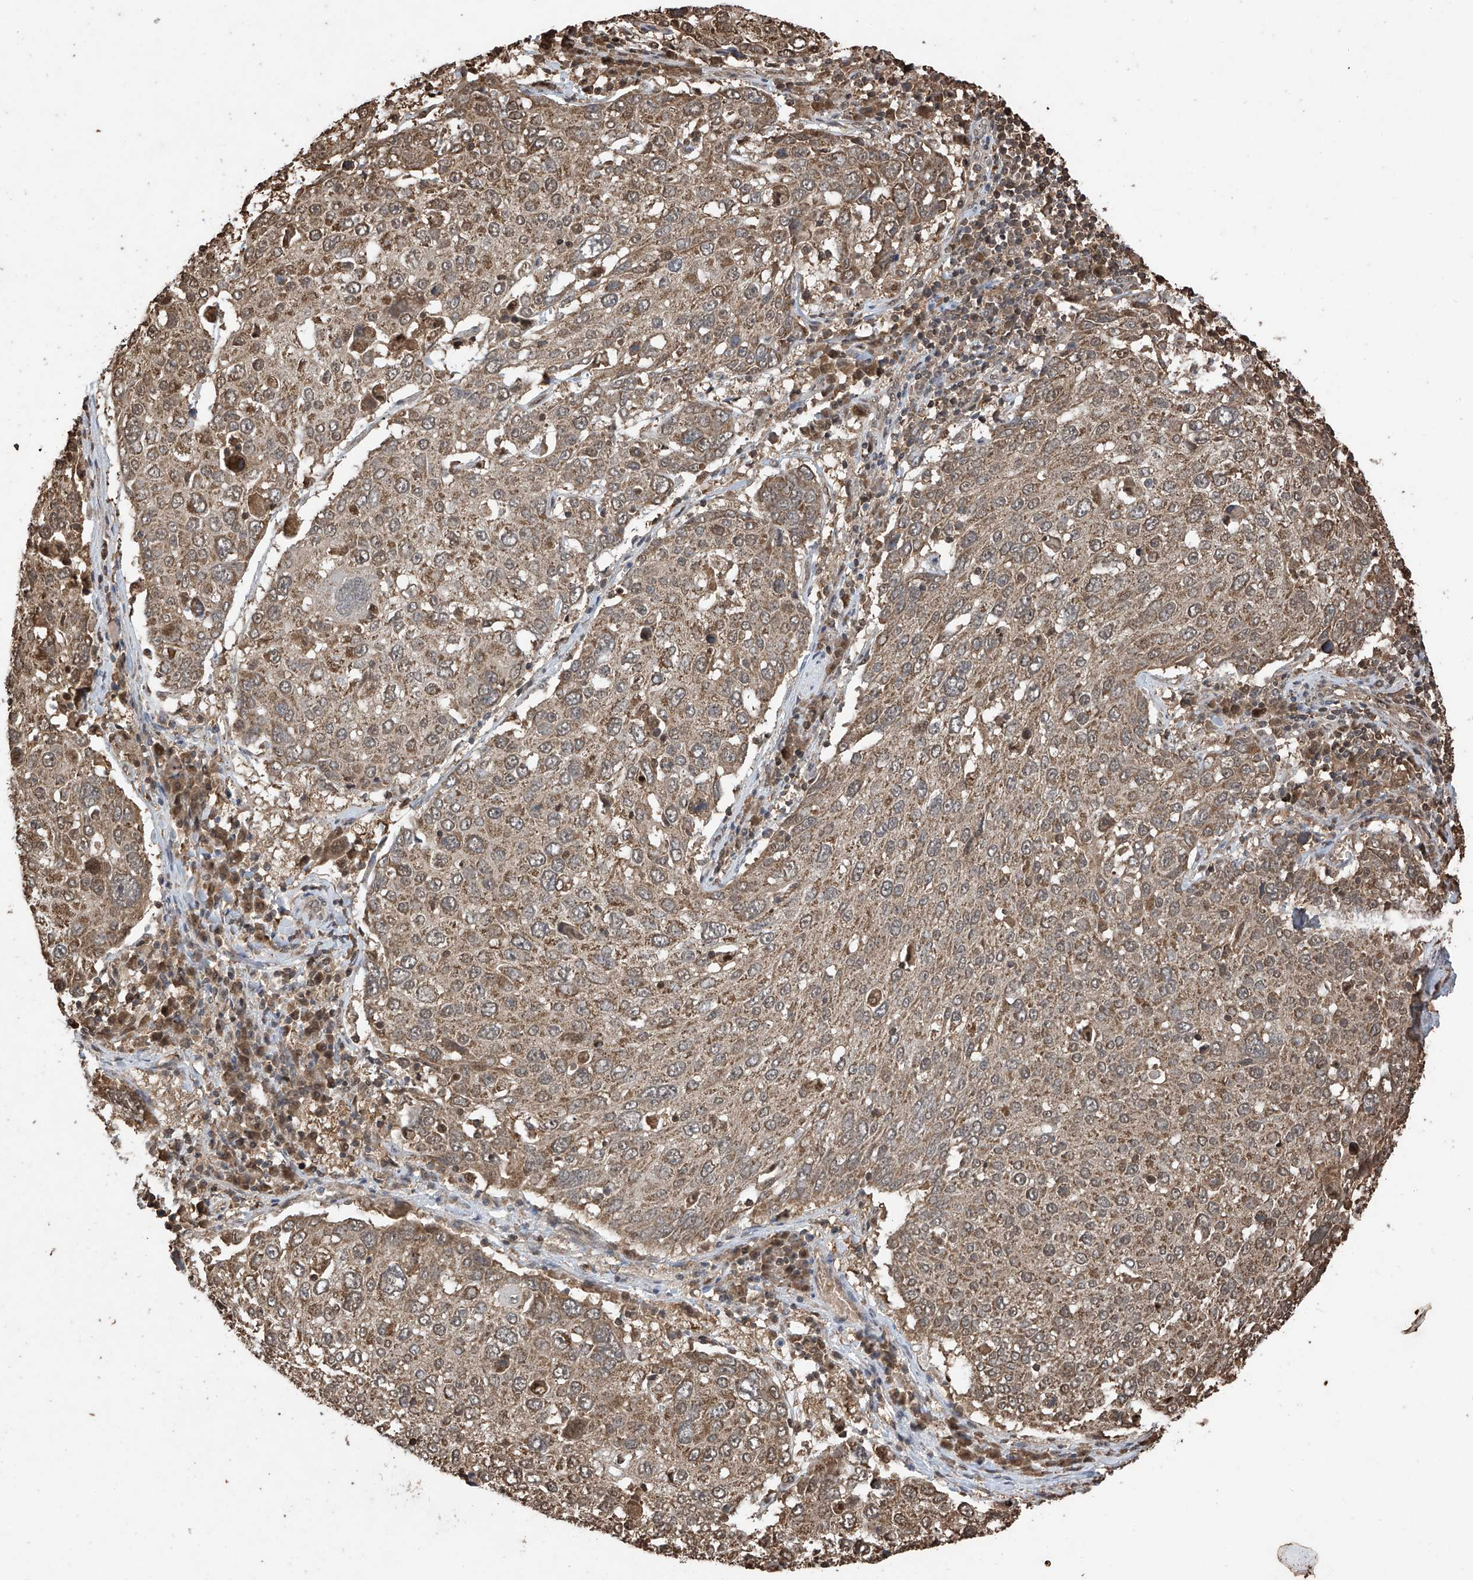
{"staining": {"intensity": "moderate", "quantity": ">75%", "location": "cytoplasmic/membranous"}, "tissue": "lung cancer", "cell_type": "Tumor cells", "image_type": "cancer", "snomed": [{"axis": "morphology", "description": "Squamous cell carcinoma, NOS"}, {"axis": "topography", "description": "Lung"}], "caption": "IHC (DAB) staining of squamous cell carcinoma (lung) displays moderate cytoplasmic/membranous protein expression in approximately >75% of tumor cells.", "gene": "PNPT1", "patient": {"sex": "male", "age": 65}}